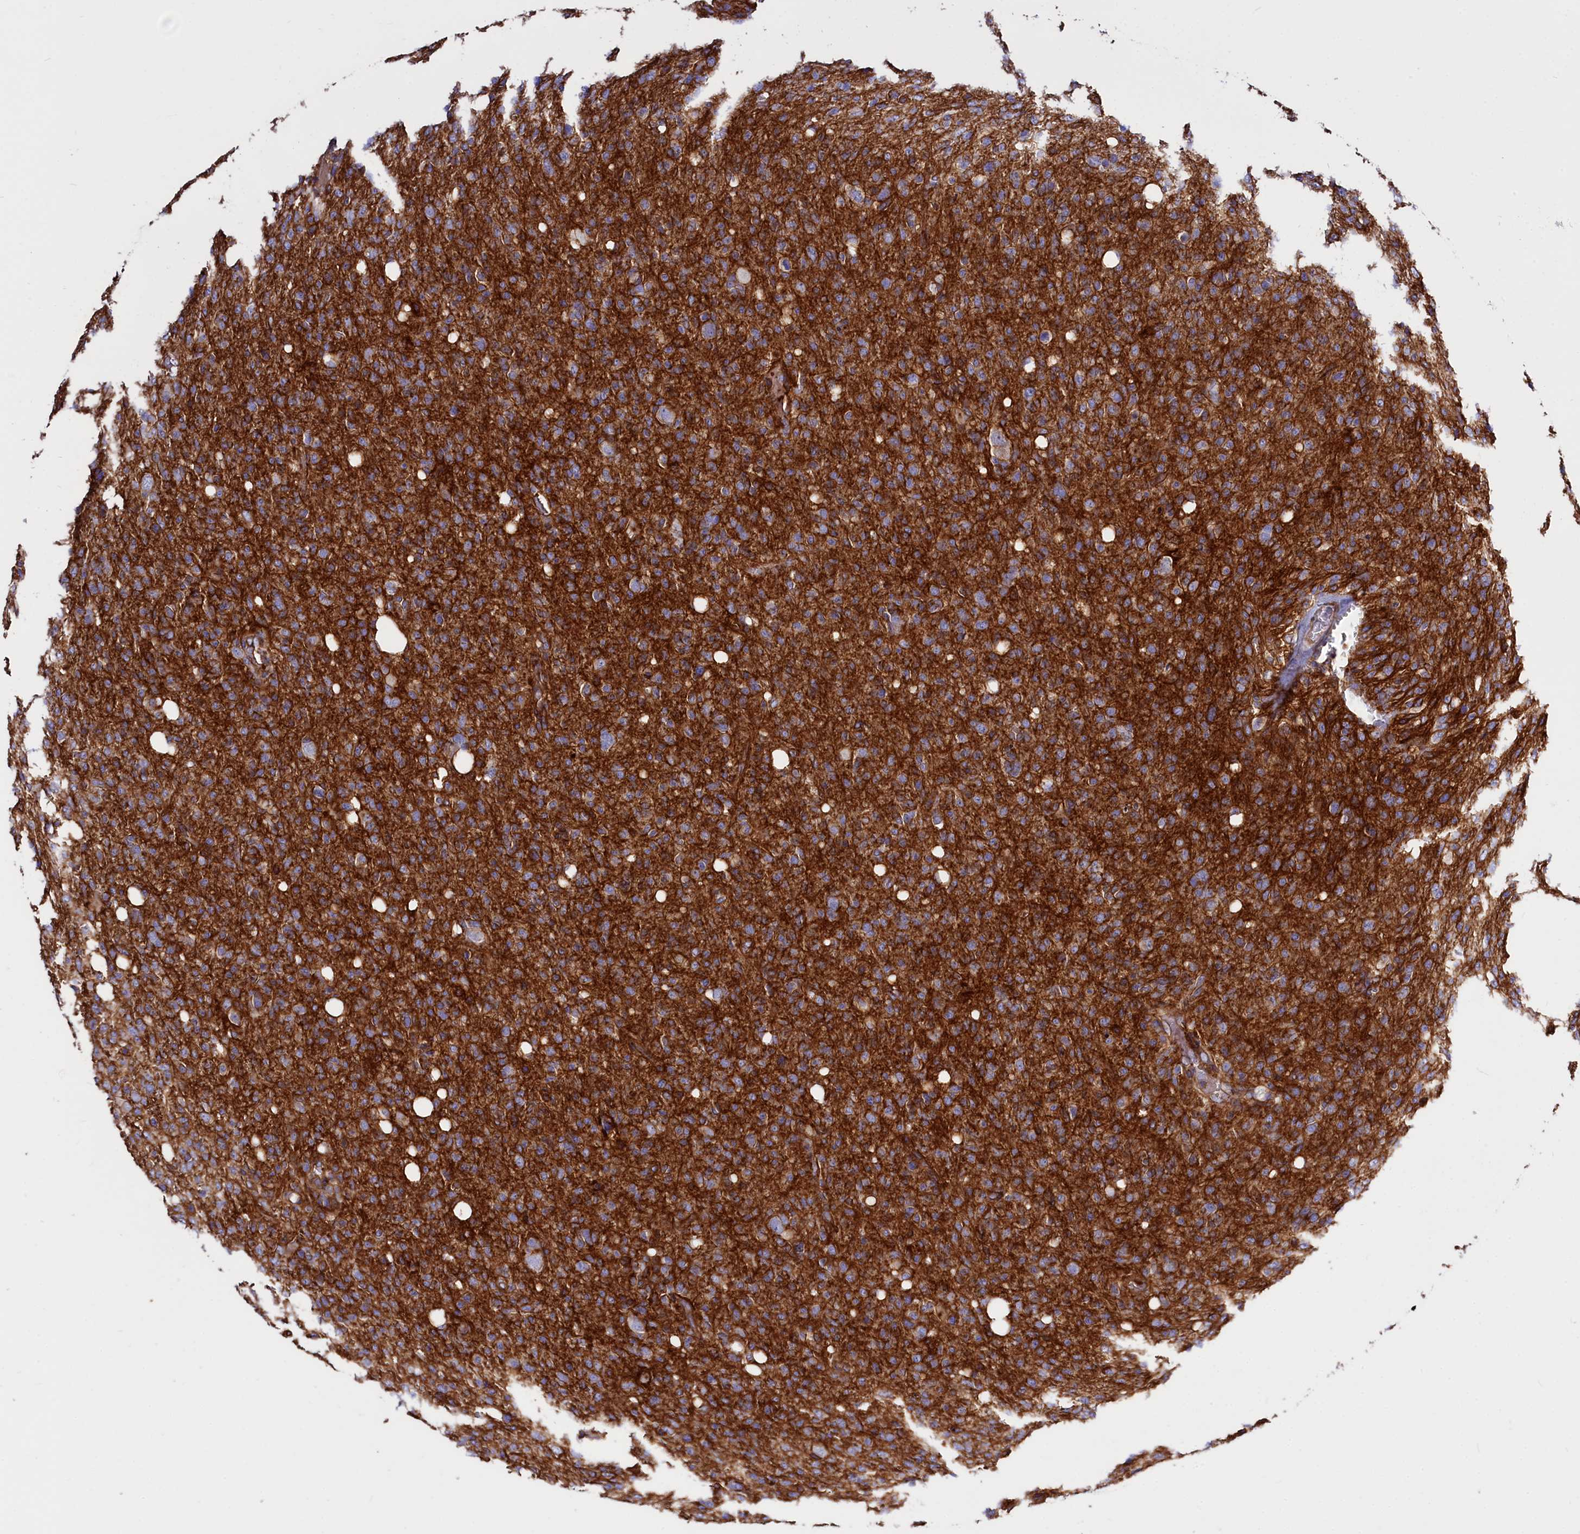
{"staining": {"intensity": "moderate", "quantity": "<25%", "location": "cytoplasmic/membranous"}, "tissue": "glioma", "cell_type": "Tumor cells", "image_type": "cancer", "snomed": [{"axis": "morphology", "description": "Glioma, malignant, High grade"}, {"axis": "topography", "description": "Brain"}], "caption": "Immunohistochemical staining of glioma exhibits low levels of moderate cytoplasmic/membranous protein staining in about <25% of tumor cells.", "gene": "ANO6", "patient": {"sex": "female", "age": 57}}